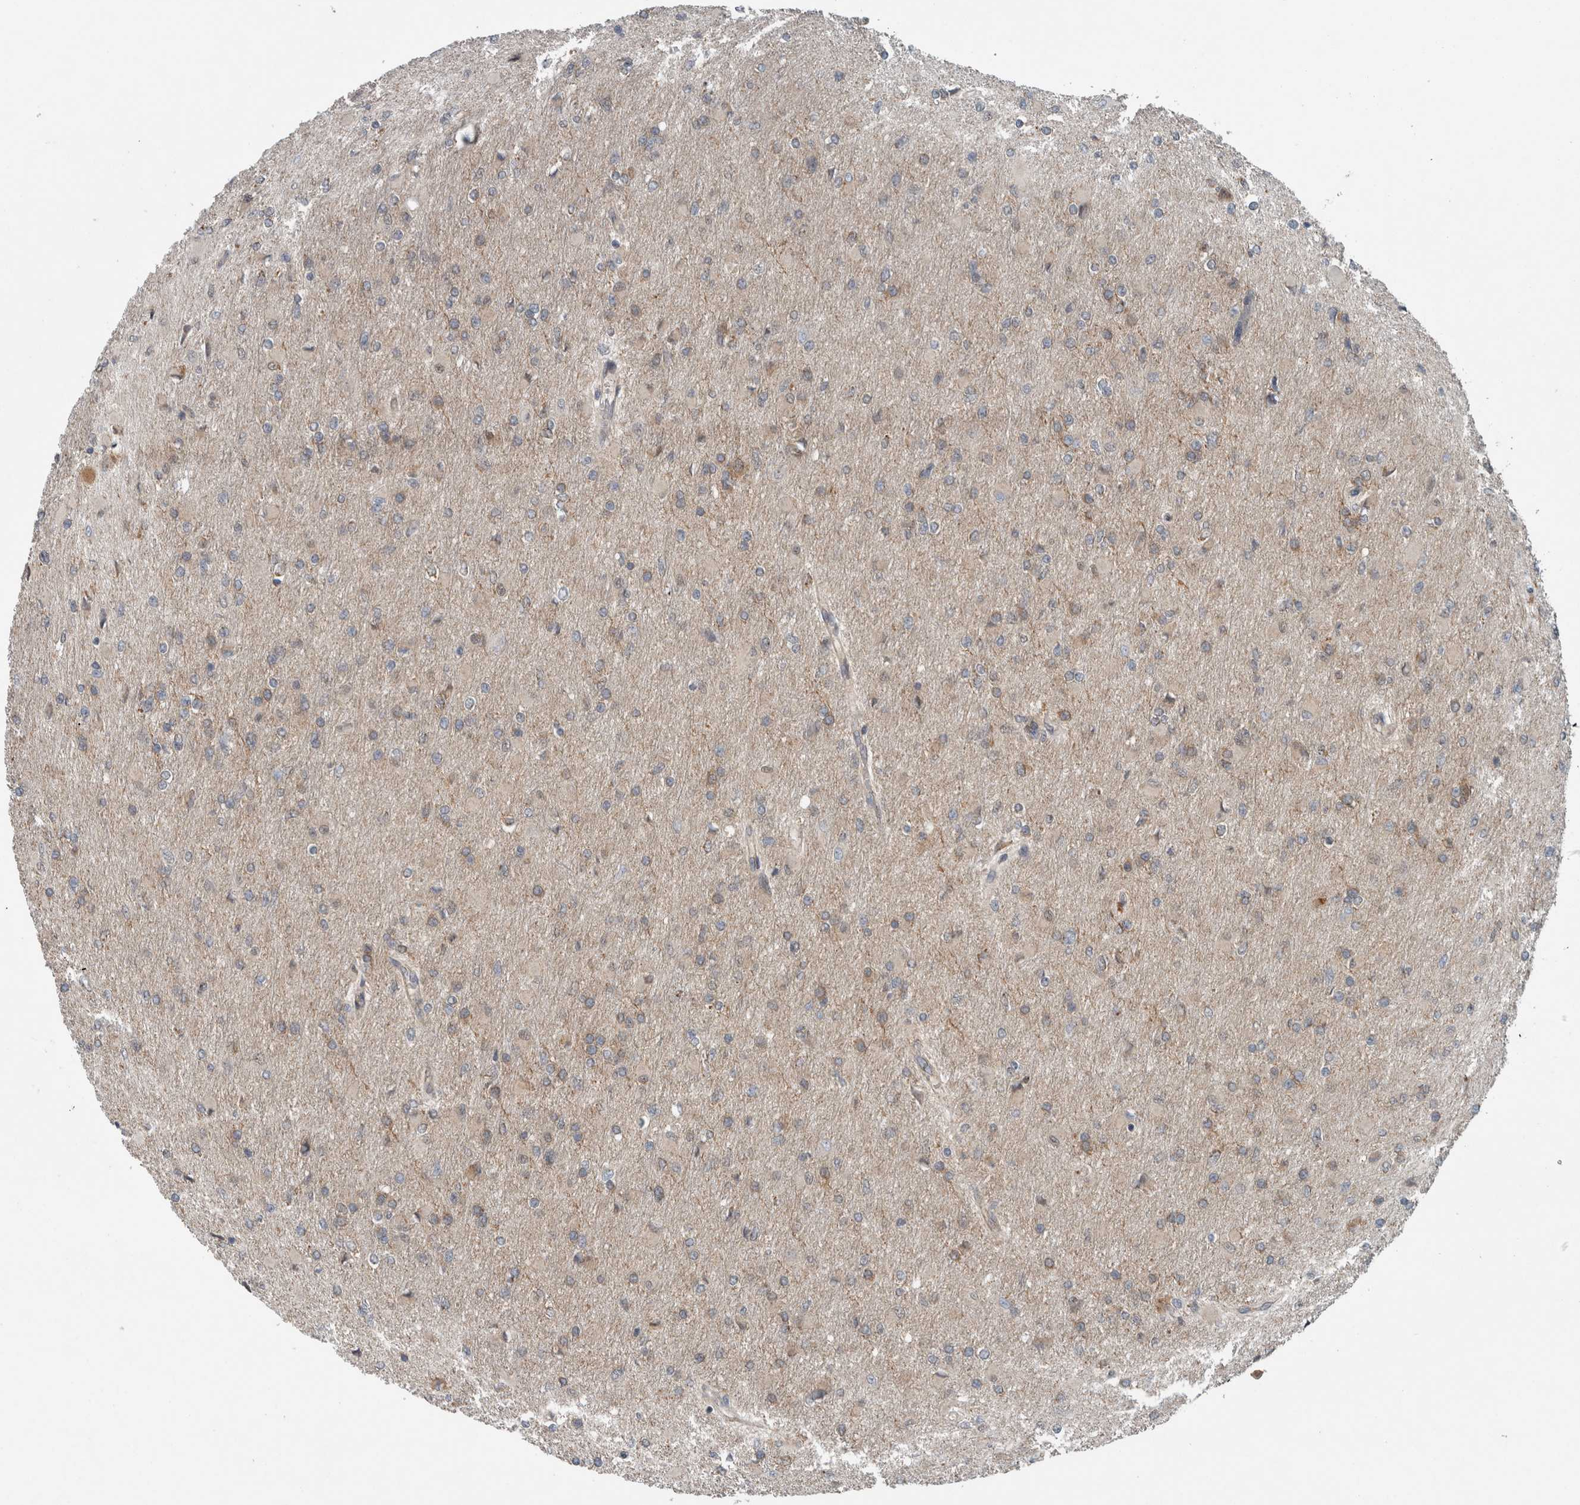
{"staining": {"intensity": "weak", "quantity": "<25%", "location": "cytoplasmic/membranous"}, "tissue": "glioma", "cell_type": "Tumor cells", "image_type": "cancer", "snomed": [{"axis": "morphology", "description": "Glioma, malignant, High grade"}, {"axis": "topography", "description": "Cerebral cortex"}], "caption": "Immunohistochemistry of human glioma shows no staining in tumor cells.", "gene": "GBA2", "patient": {"sex": "female", "age": 36}}